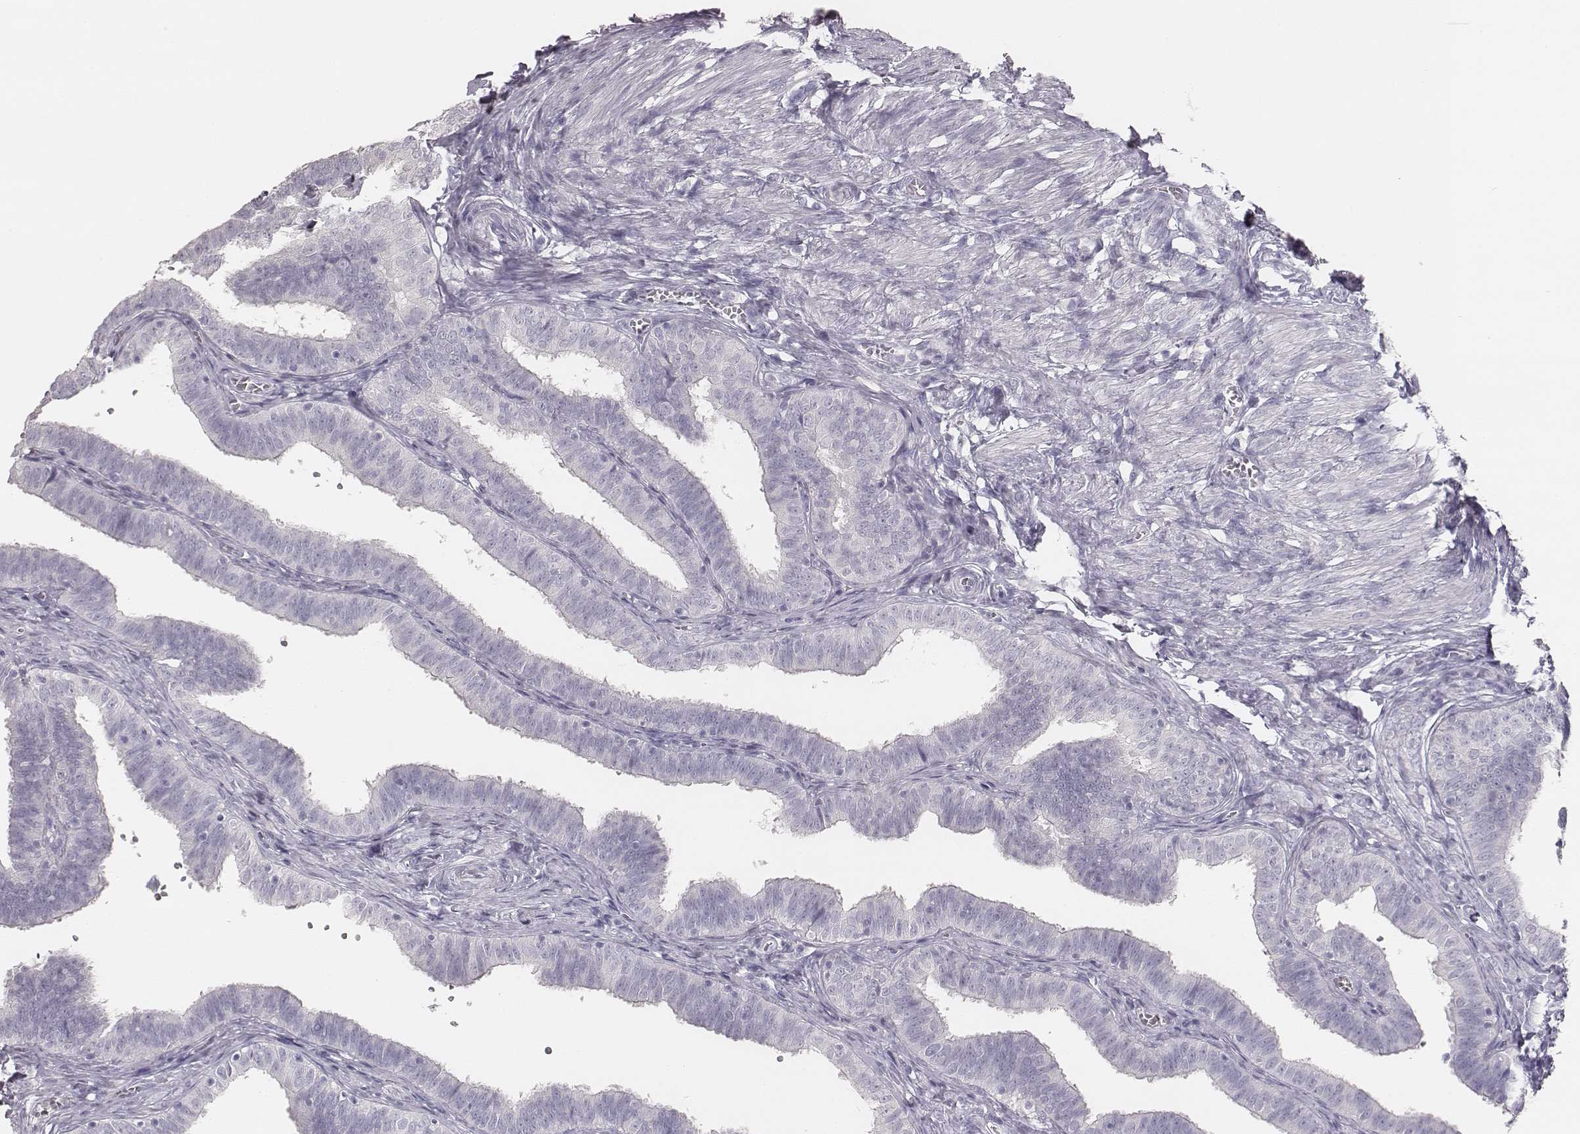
{"staining": {"intensity": "negative", "quantity": "none", "location": "none"}, "tissue": "fallopian tube", "cell_type": "Glandular cells", "image_type": "normal", "snomed": [{"axis": "morphology", "description": "Normal tissue, NOS"}, {"axis": "topography", "description": "Fallopian tube"}], "caption": "Human fallopian tube stained for a protein using IHC shows no staining in glandular cells.", "gene": "MYH6", "patient": {"sex": "female", "age": 25}}